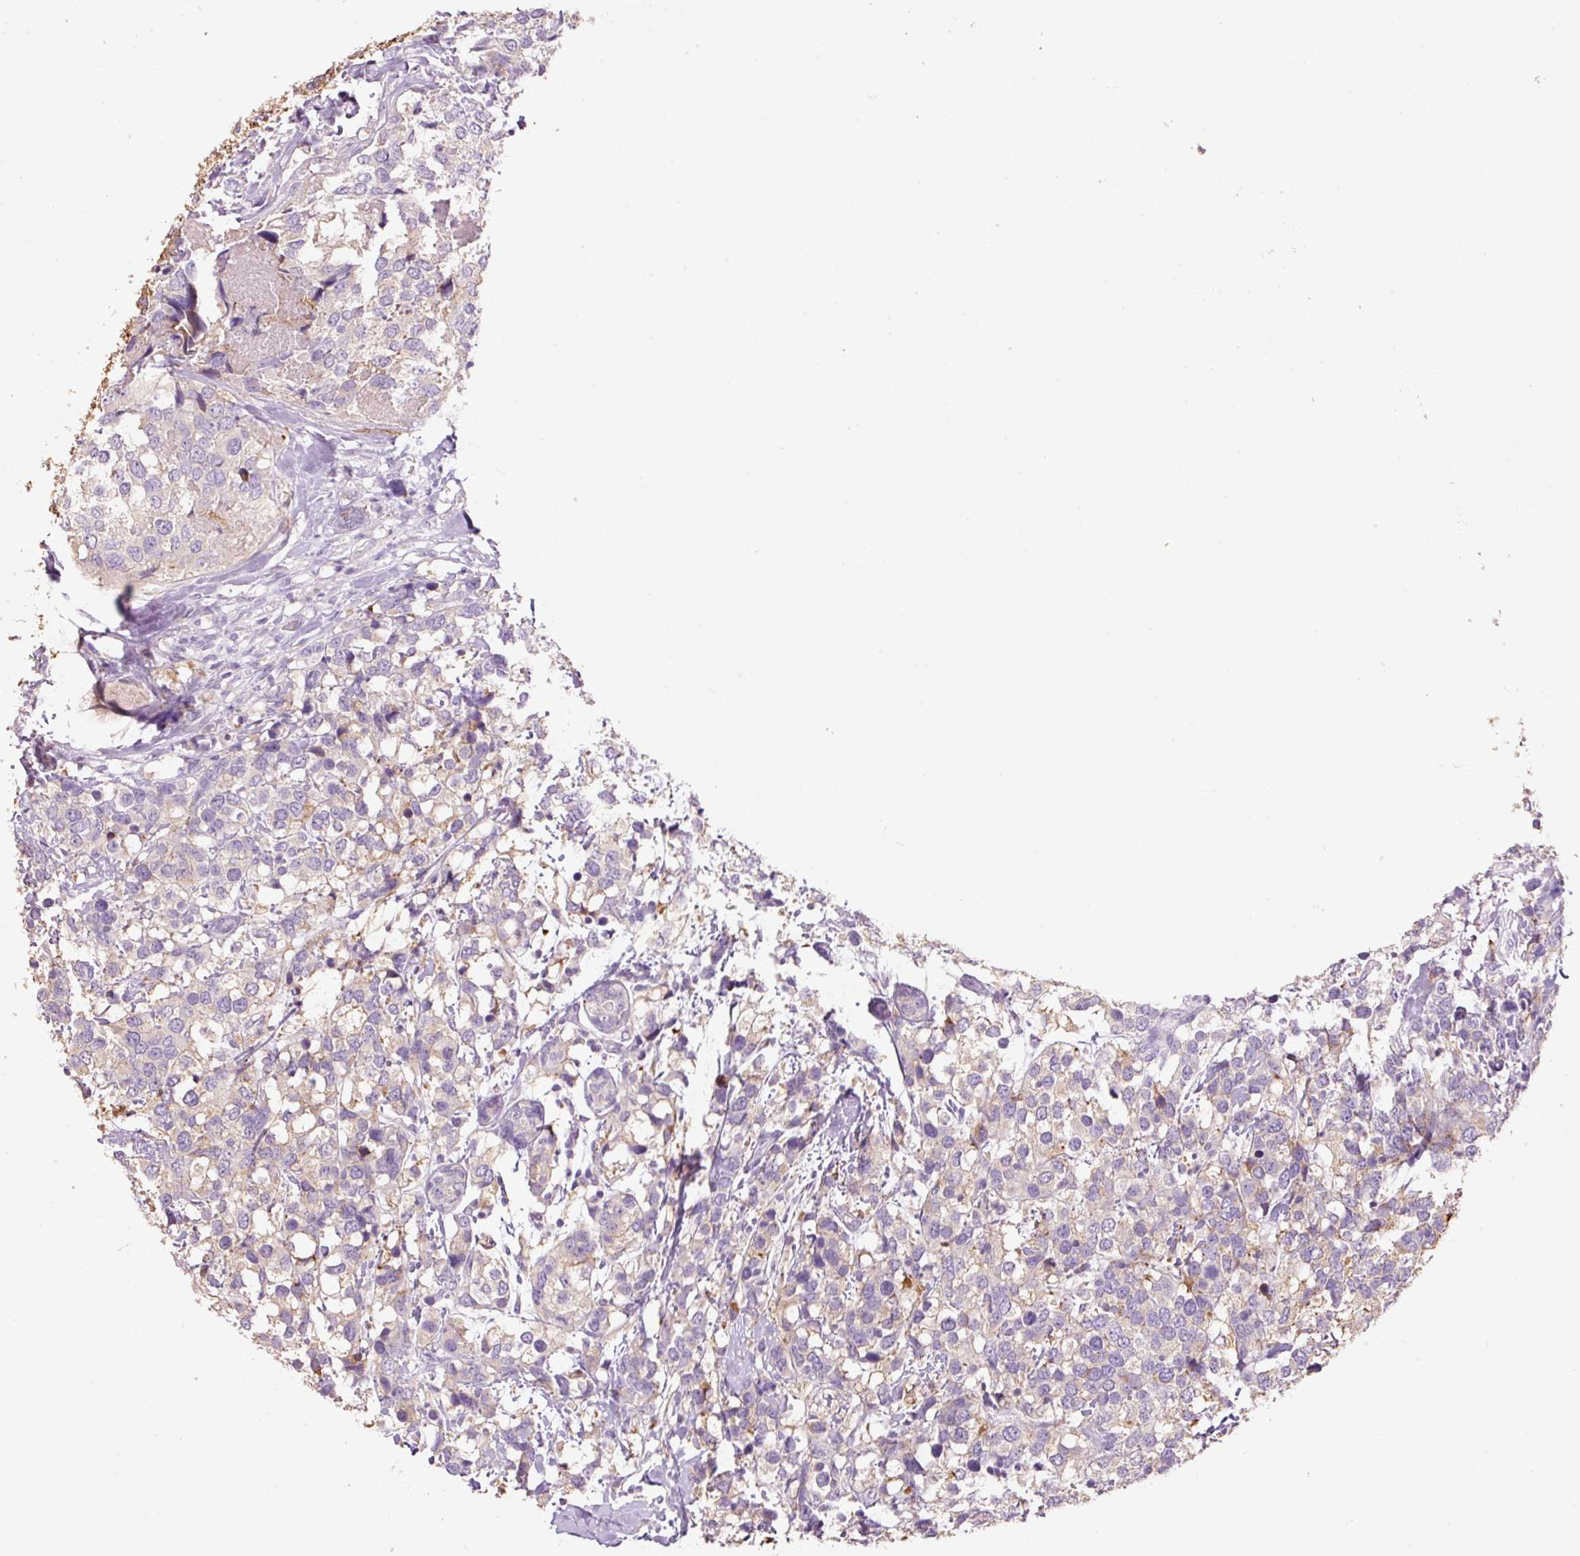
{"staining": {"intensity": "moderate", "quantity": "<25%", "location": "cytoplasmic/membranous"}, "tissue": "breast cancer", "cell_type": "Tumor cells", "image_type": "cancer", "snomed": [{"axis": "morphology", "description": "Lobular carcinoma"}, {"axis": "topography", "description": "Breast"}], "caption": "There is low levels of moderate cytoplasmic/membranous staining in tumor cells of lobular carcinoma (breast), as demonstrated by immunohistochemical staining (brown color).", "gene": "HAX1", "patient": {"sex": "female", "age": 59}}